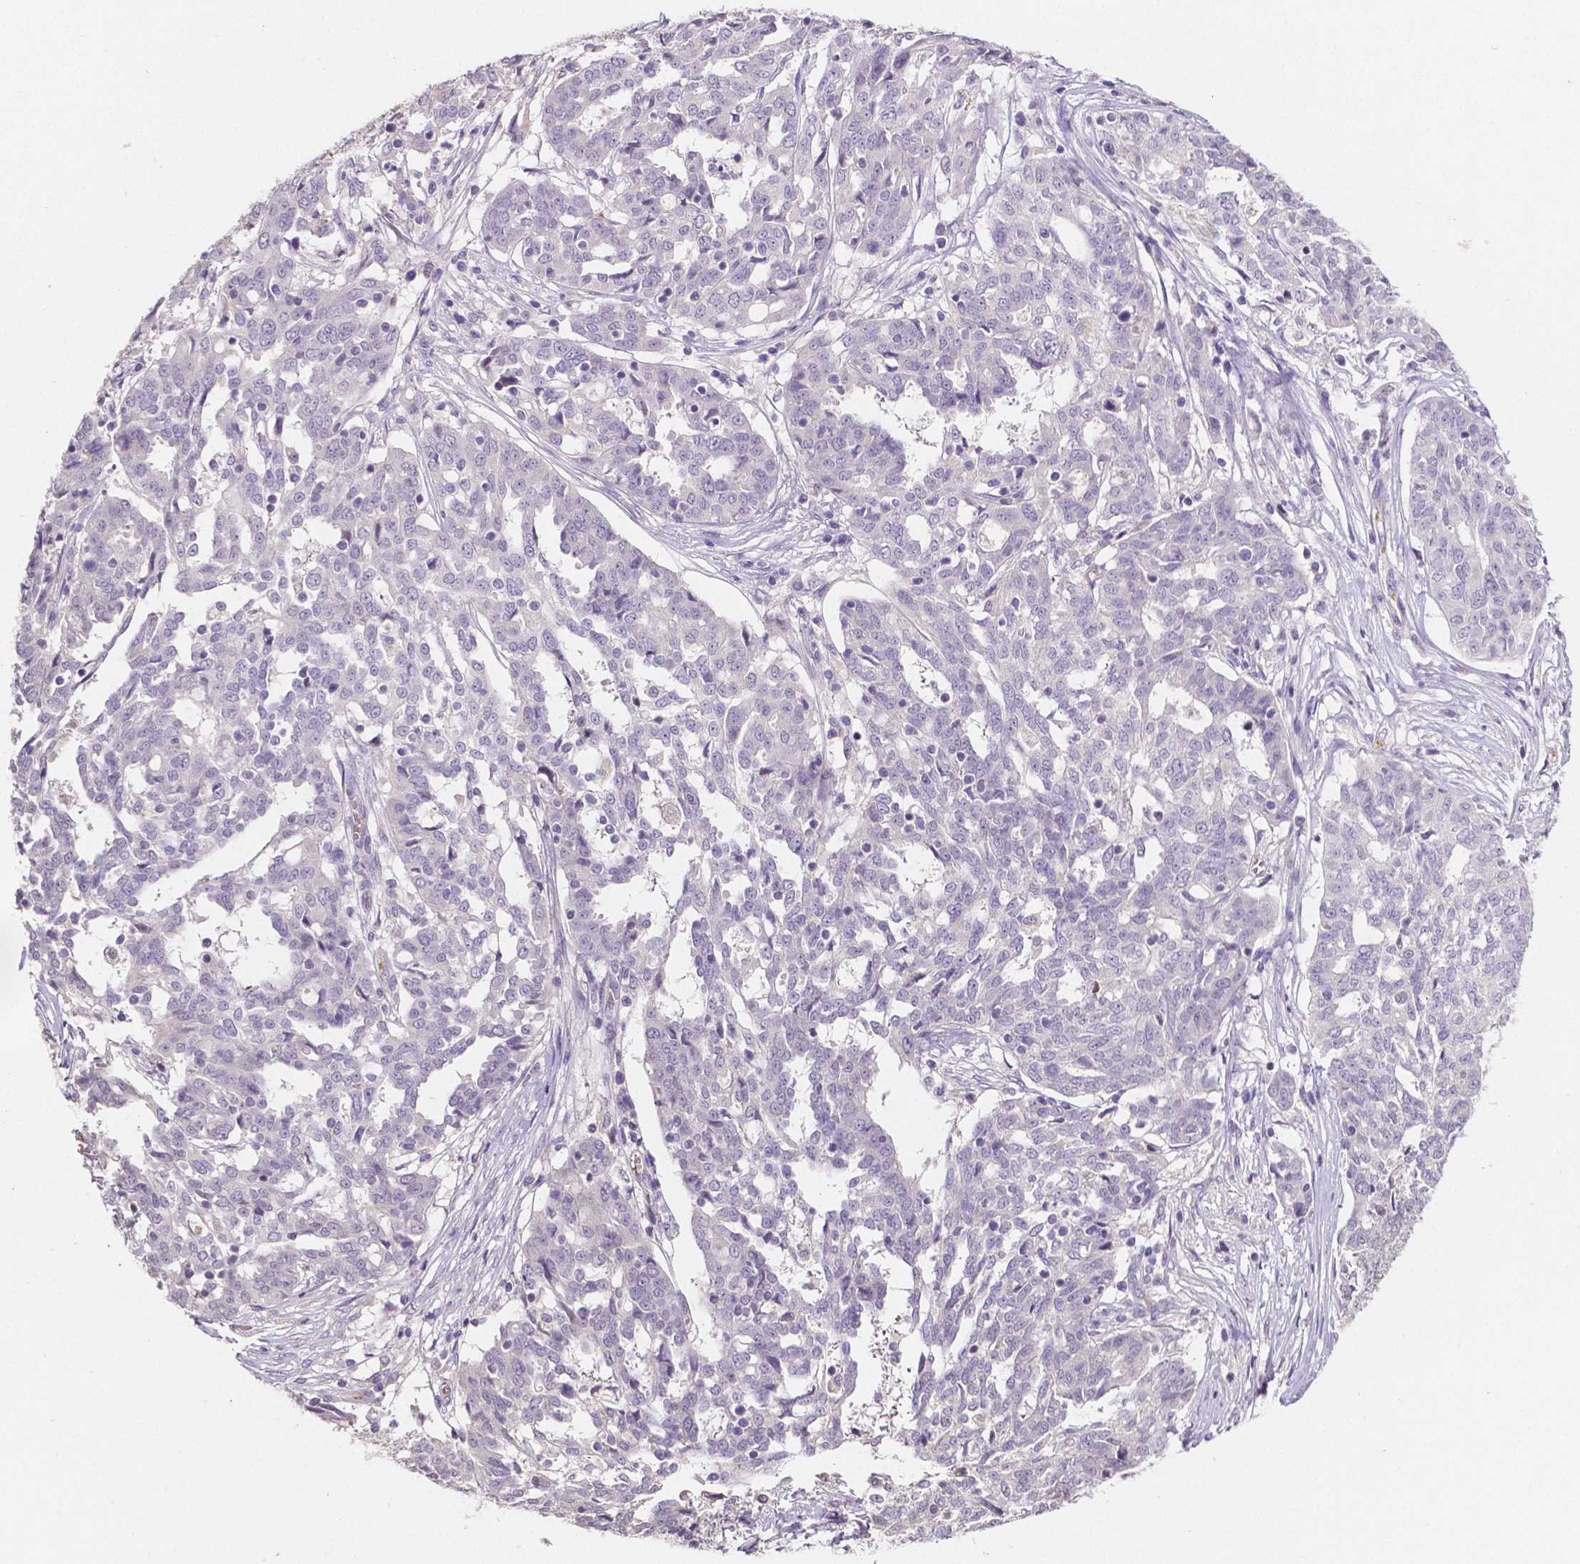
{"staining": {"intensity": "negative", "quantity": "none", "location": "none"}, "tissue": "ovarian cancer", "cell_type": "Tumor cells", "image_type": "cancer", "snomed": [{"axis": "morphology", "description": "Cystadenocarcinoma, serous, NOS"}, {"axis": "topography", "description": "Ovary"}], "caption": "Immunohistochemistry photomicrograph of serous cystadenocarcinoma (ovarian) stained for a protein (brown), which shows no expression in tumor cells.", "gene": "ELAVL2", "patient": {"sex": "female", "age": 67}}